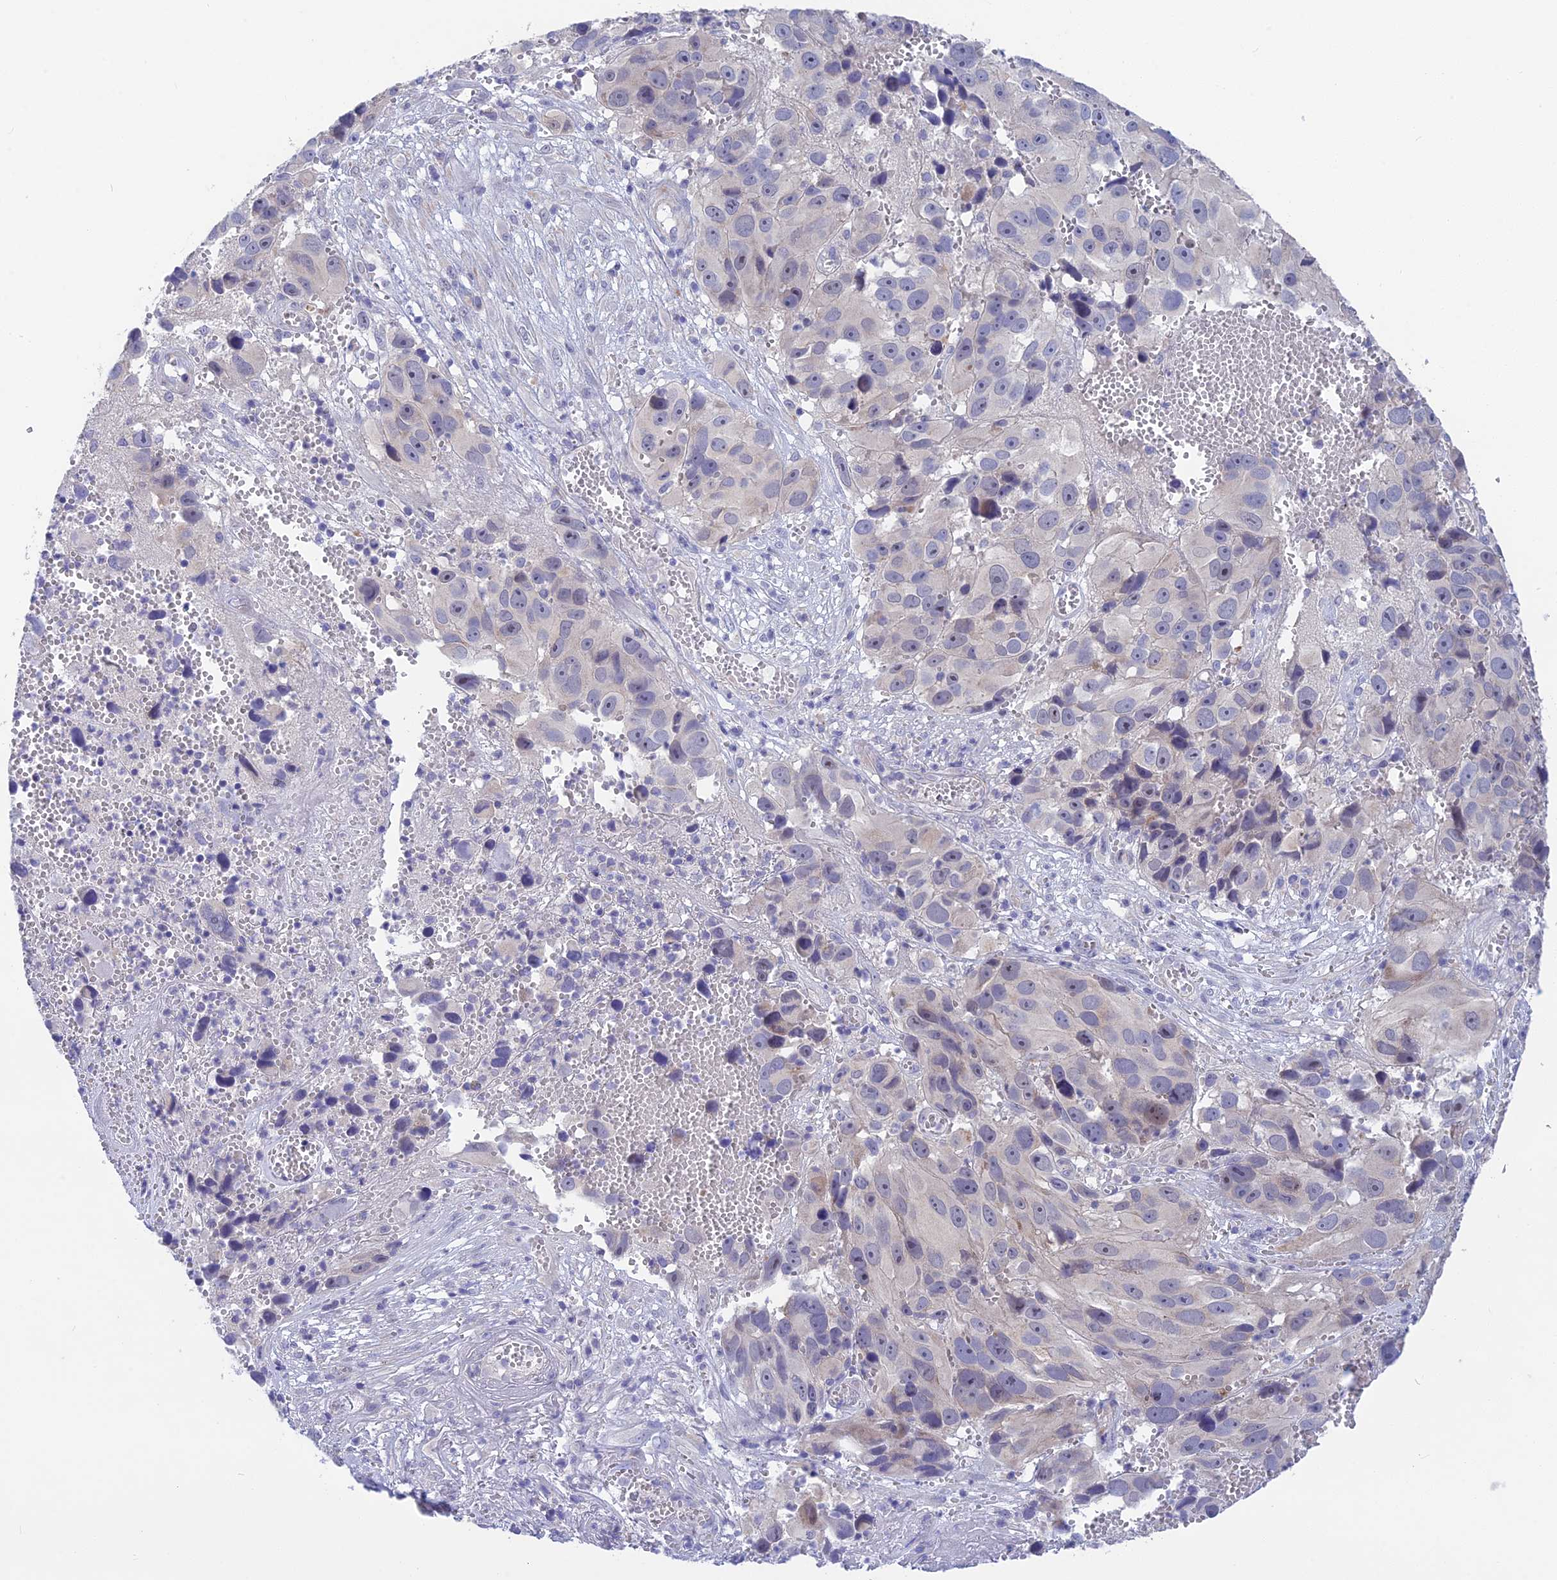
{"staining": {"intensity": "negative", "quantity": "none", "location": "none"}, "tissue": "melanoma", "cell_type": "Tumor cells", "image_type": "cancer", "snomed": [{"axis": "morphology", "description": "Malignant melanoma, NOS"}, {"axis": "topography", "description": "Skin"}], "caption": "DAB immunohistochemical staining of human melanoma displays no significant staining in tumor cells.", "gene": "SNTN", "patient": {"sex": "male", "age": 84}}